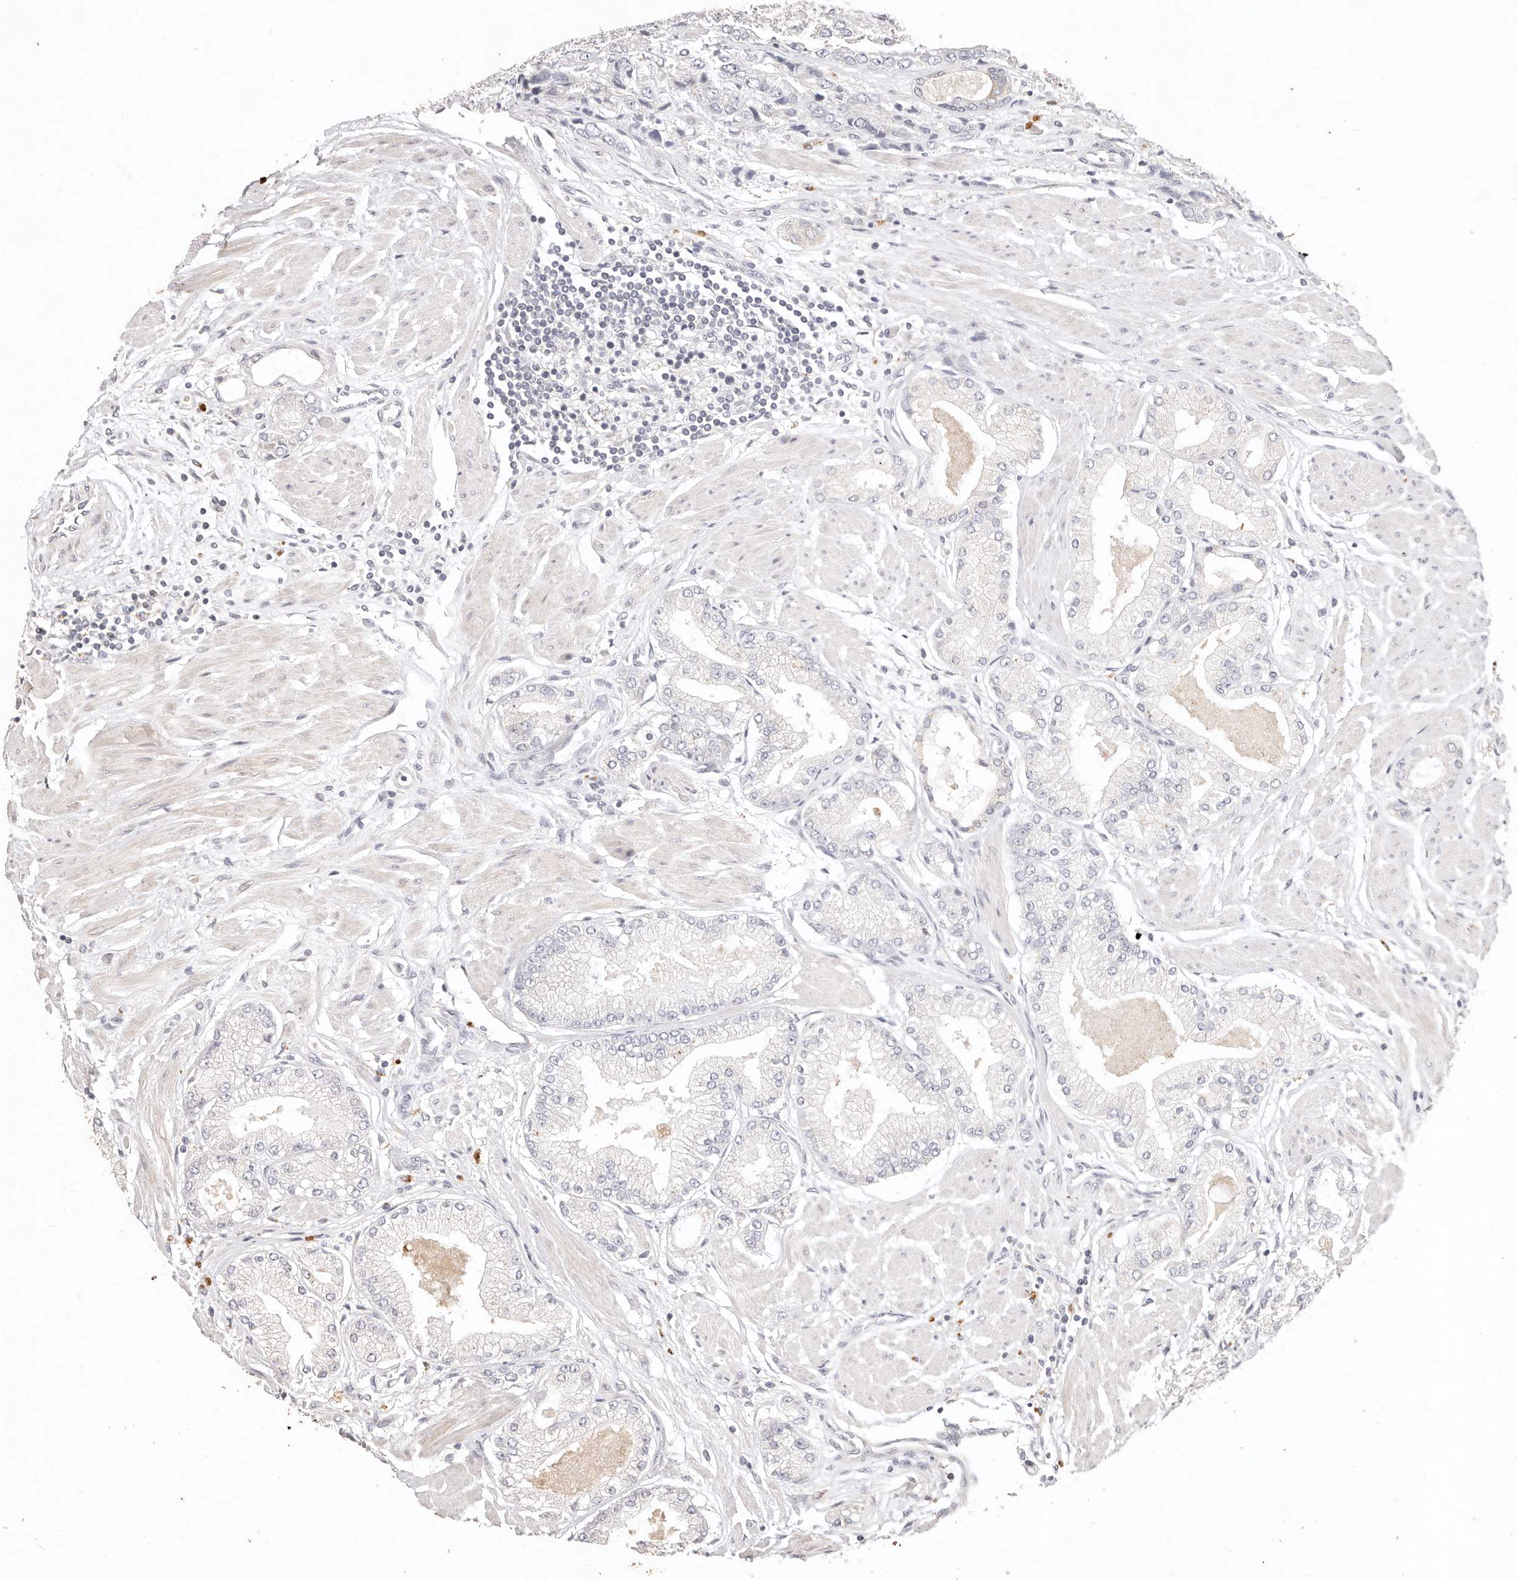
{"staining": {"intensity": "negative", "quantity": "none", "location": "none"}, "tissue": "prostate cancer", "cell_type": "Tumor cells", "image_type": "cancer", "snomed": [{"axis": "morphology", "description": "Adenocarcinoma, High grade"}, {"axis": "topography", "description": "Prostate"}], "caption": "Immunohistochemistry (IHC) histopathology image of neoplastic tissue: prostate cancer stained with DAB exhibits no significant protein expression in tumor cells. (DAB immunohistochemistry visualized using brightfield microscopy, high magnification).", "gene": "KIF9", "patient": {"sex": "male", "age": 50}}